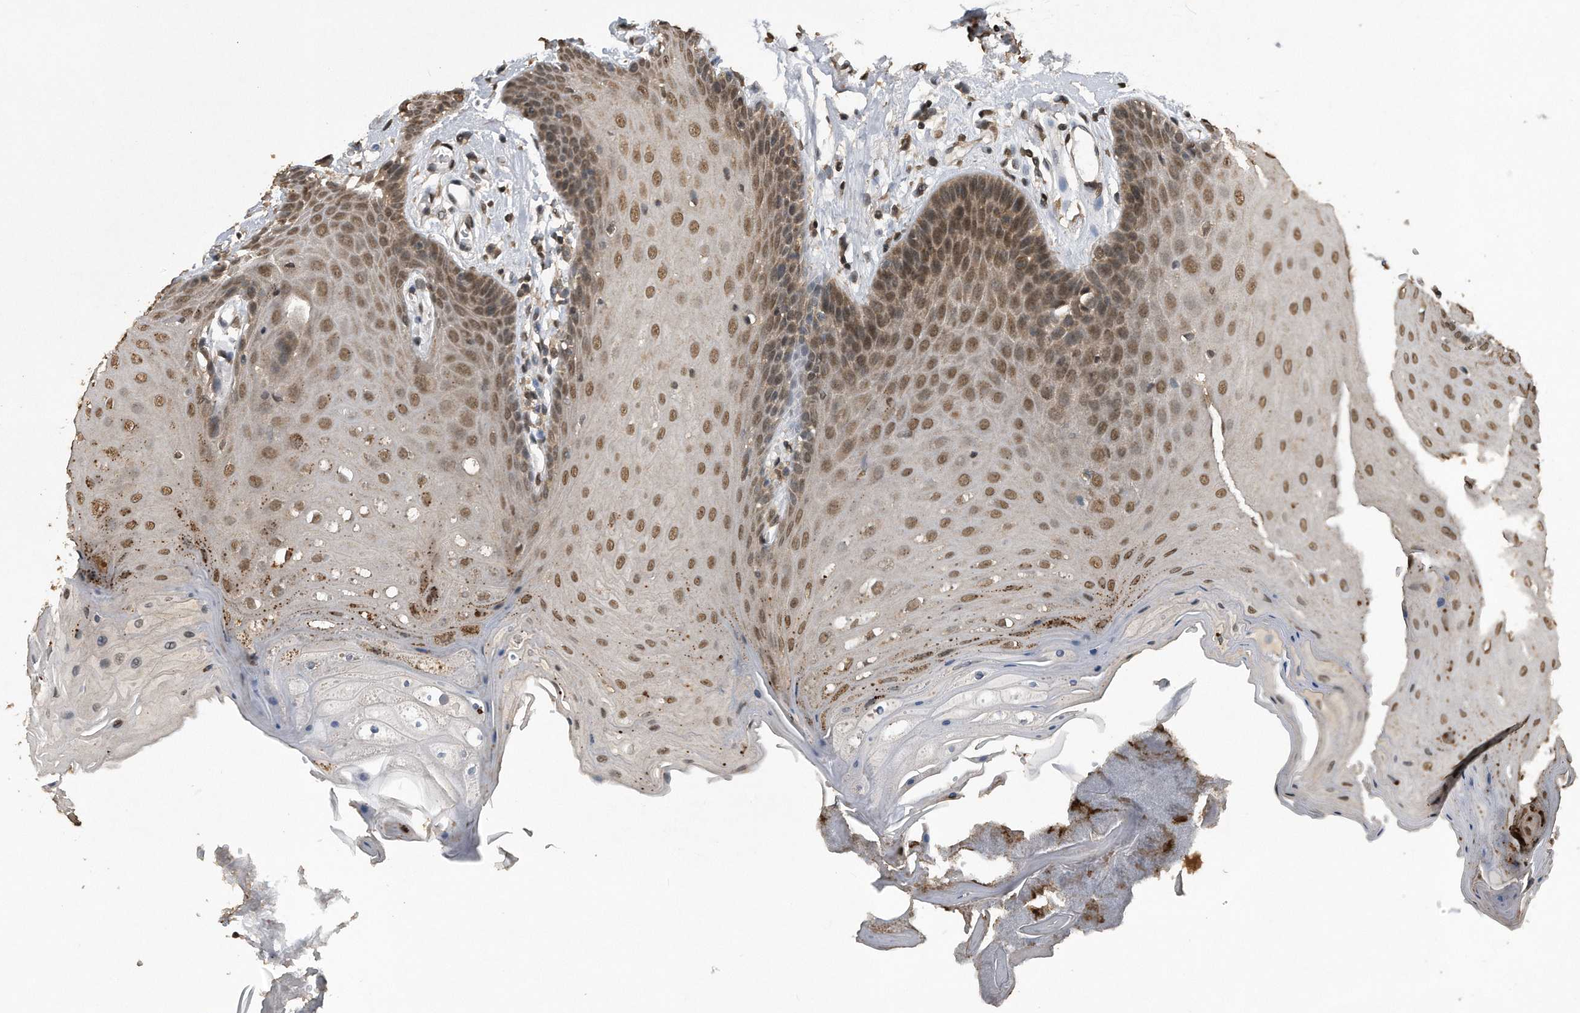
{"staining": {"intensity": "moderate", "quantity": ">75%", "location": "nuclear"}, "tissue": "oral mucosa", "cell_type": "Squamous epithelial cells", "image_type": "normal", "snomed": [{"axis": "morphology", "description": "Normal tissue, NOS"}, {"axis": "morphology", "description": "Squamous cell carcinoma, NOS"}, {"axis": "topography", "description": "Skeletal muscle"}, {"axis": "topography", "description": "Oral tissue"}, {"axis": "topography", "description": "Salivary gland"}, {"axis": "topography", "description": "Head-Neck"}], "caption": "Immunohistochemistry (IHC) histopathology image of unremarkable human oral mucosa stained for a protein (brown), which demonstrates medium levels of moderate nuclear staining in approximately >75% of squamous epithelial cells.", "gene": "CRYZL1", "patient": {"sex": "male", "age": 54}}